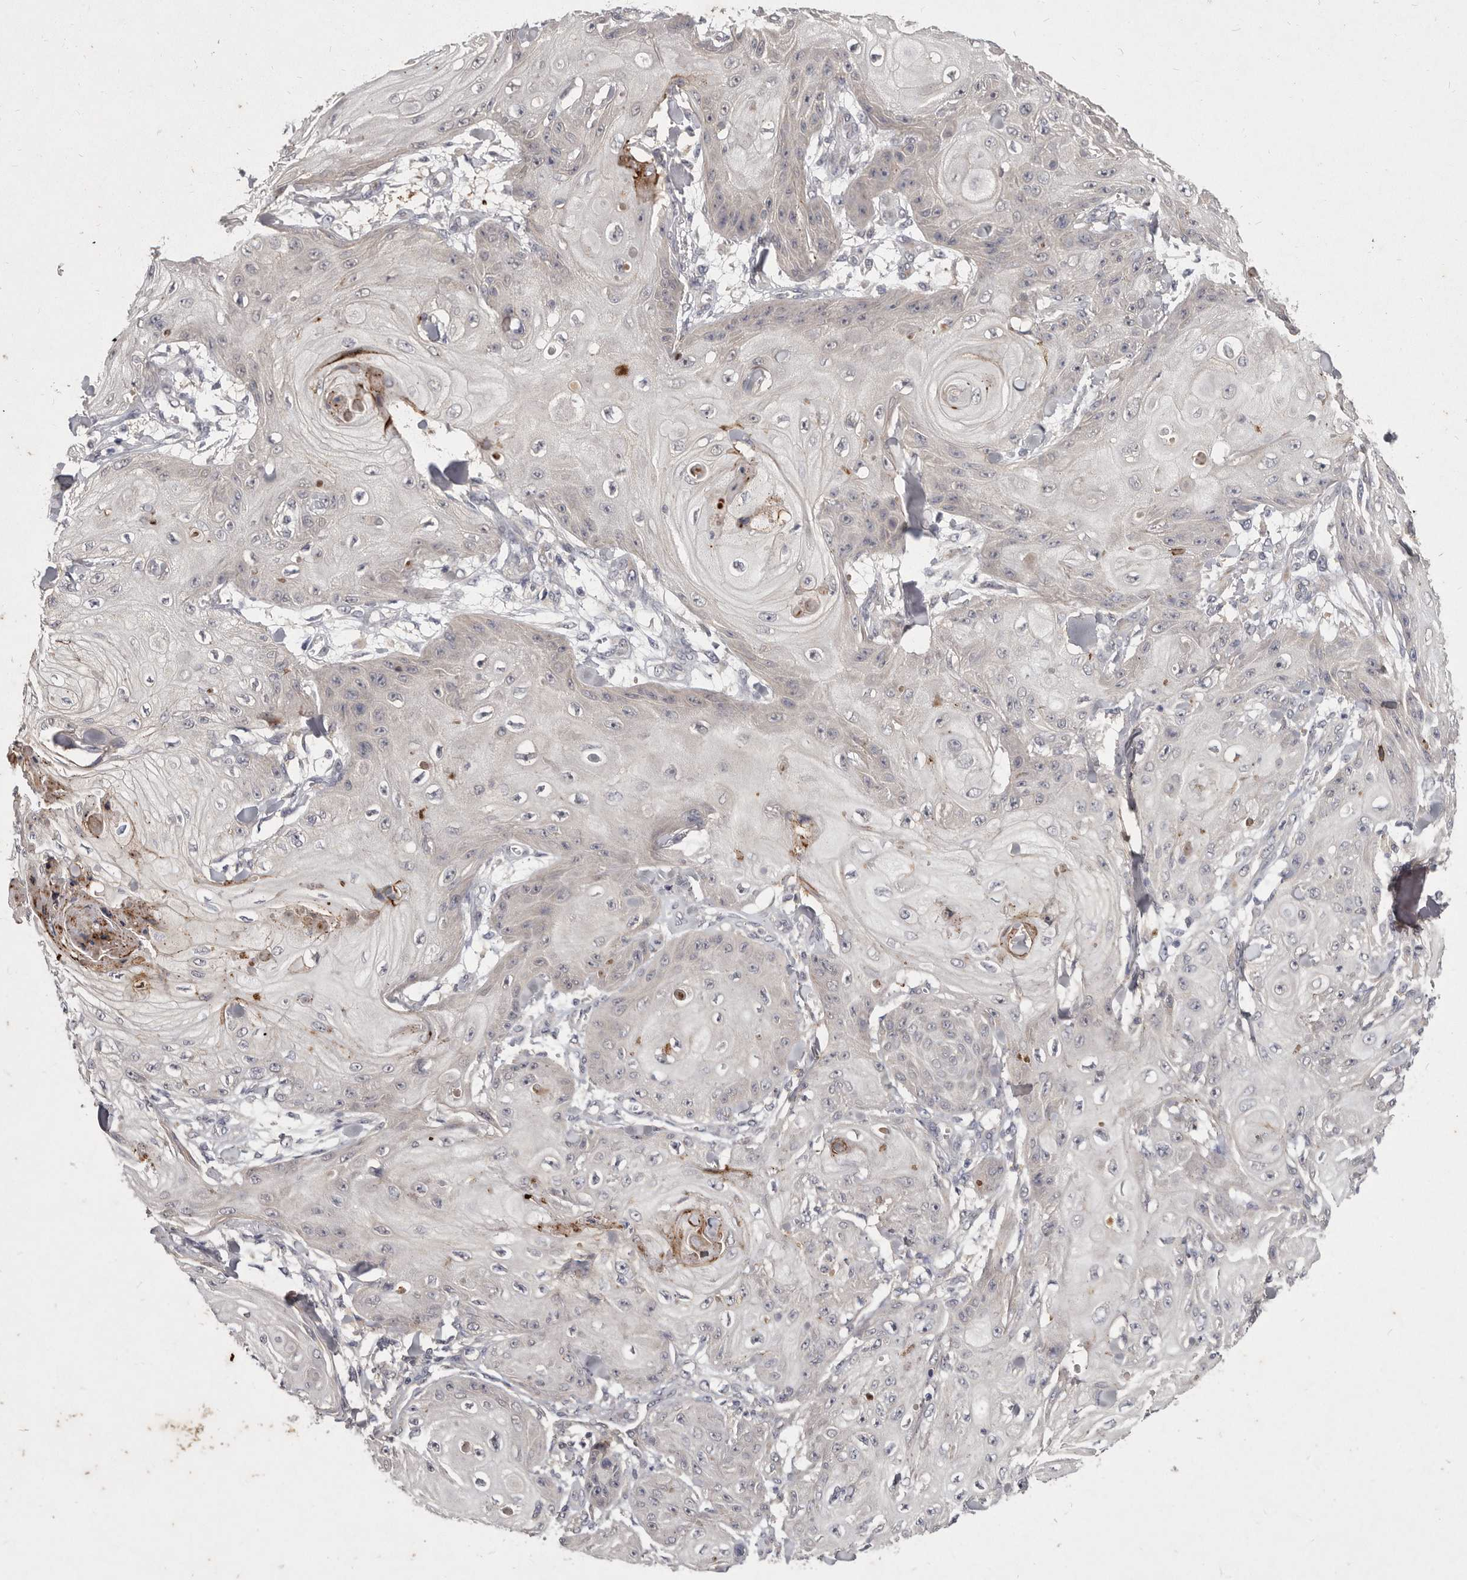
{"staining": {"intensity": "negative", "quantity": "none", "location": "none"}, "tissue": "skin cancer", "cell_type": "Tumor cells", "image_type": "cancer", "snomed": [{"axis": "morphology", "description": "Squamous cell carcinoma, NOS"}, {"axis": "topography", "description": "Skin"}], "caption": "A histopathology image of skin cancer (squamous cell carcinoma) stained for a protein displays no brown staining in tumor cells.", "gene": "SLC22A1", "patient": {"sex": "male", "age": 74}}